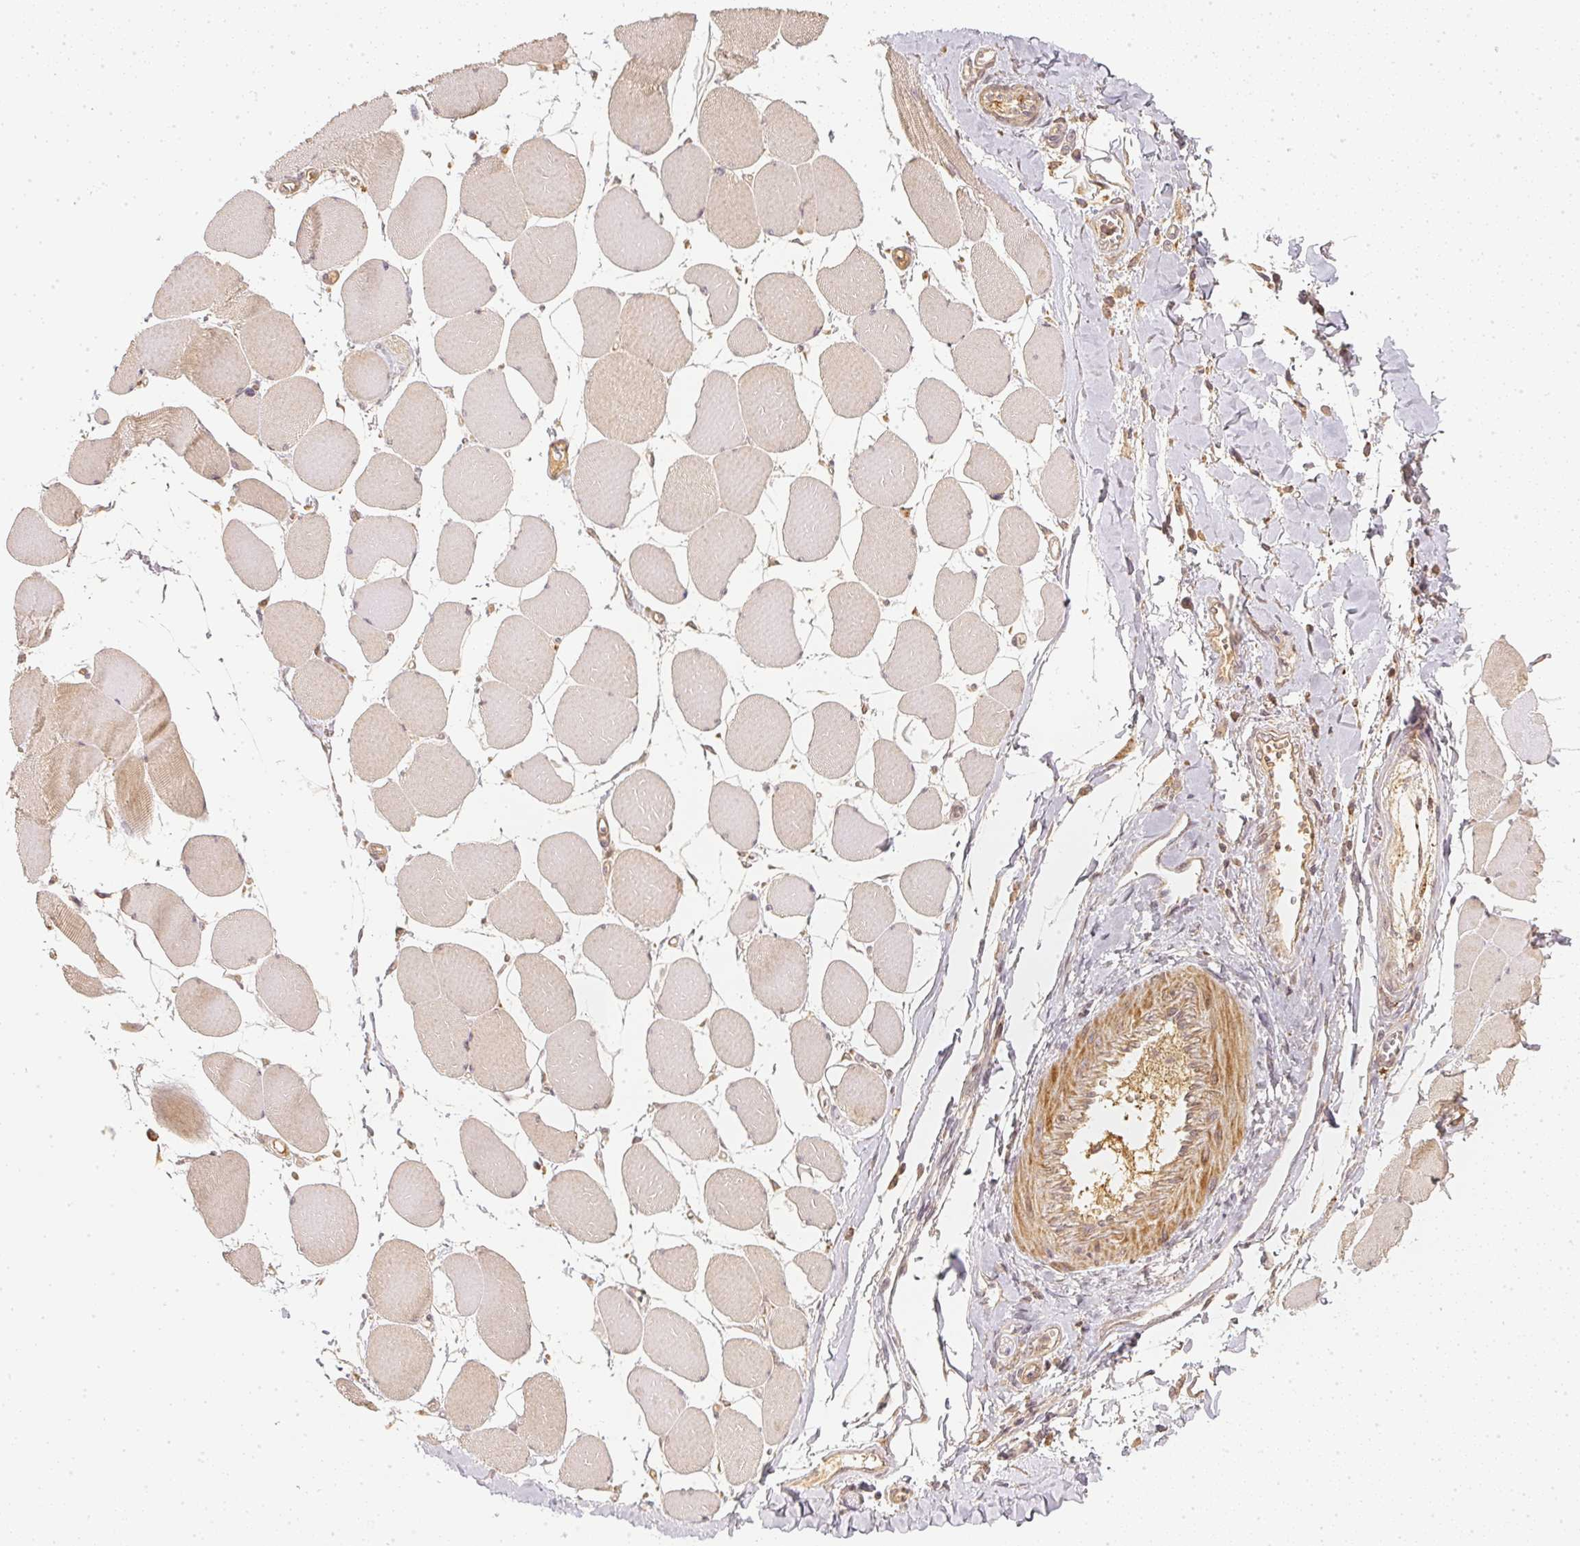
{"staining": {"intensity": "weak", "quantity": "<25%", "location": "cytoplasmic/membranous"}, "tissue": "skeletal muscle", "cell_type": "Myocytes", "image_type": "normal", "snomed": [{"axis": "morphology", "description": "Normal tissue, NOS"}, {"axis": "topography", "description": "Skeletal muscle"}], "caption": "IHC image of unremarkable skeletal muscle: human skeletal muscle stained with DAB (3,3'-diaminobenzidine) displays no significant protein staining in myocytes.", "gene": "SERPINE1", "patient": {"sex": "female", "age": 75}}